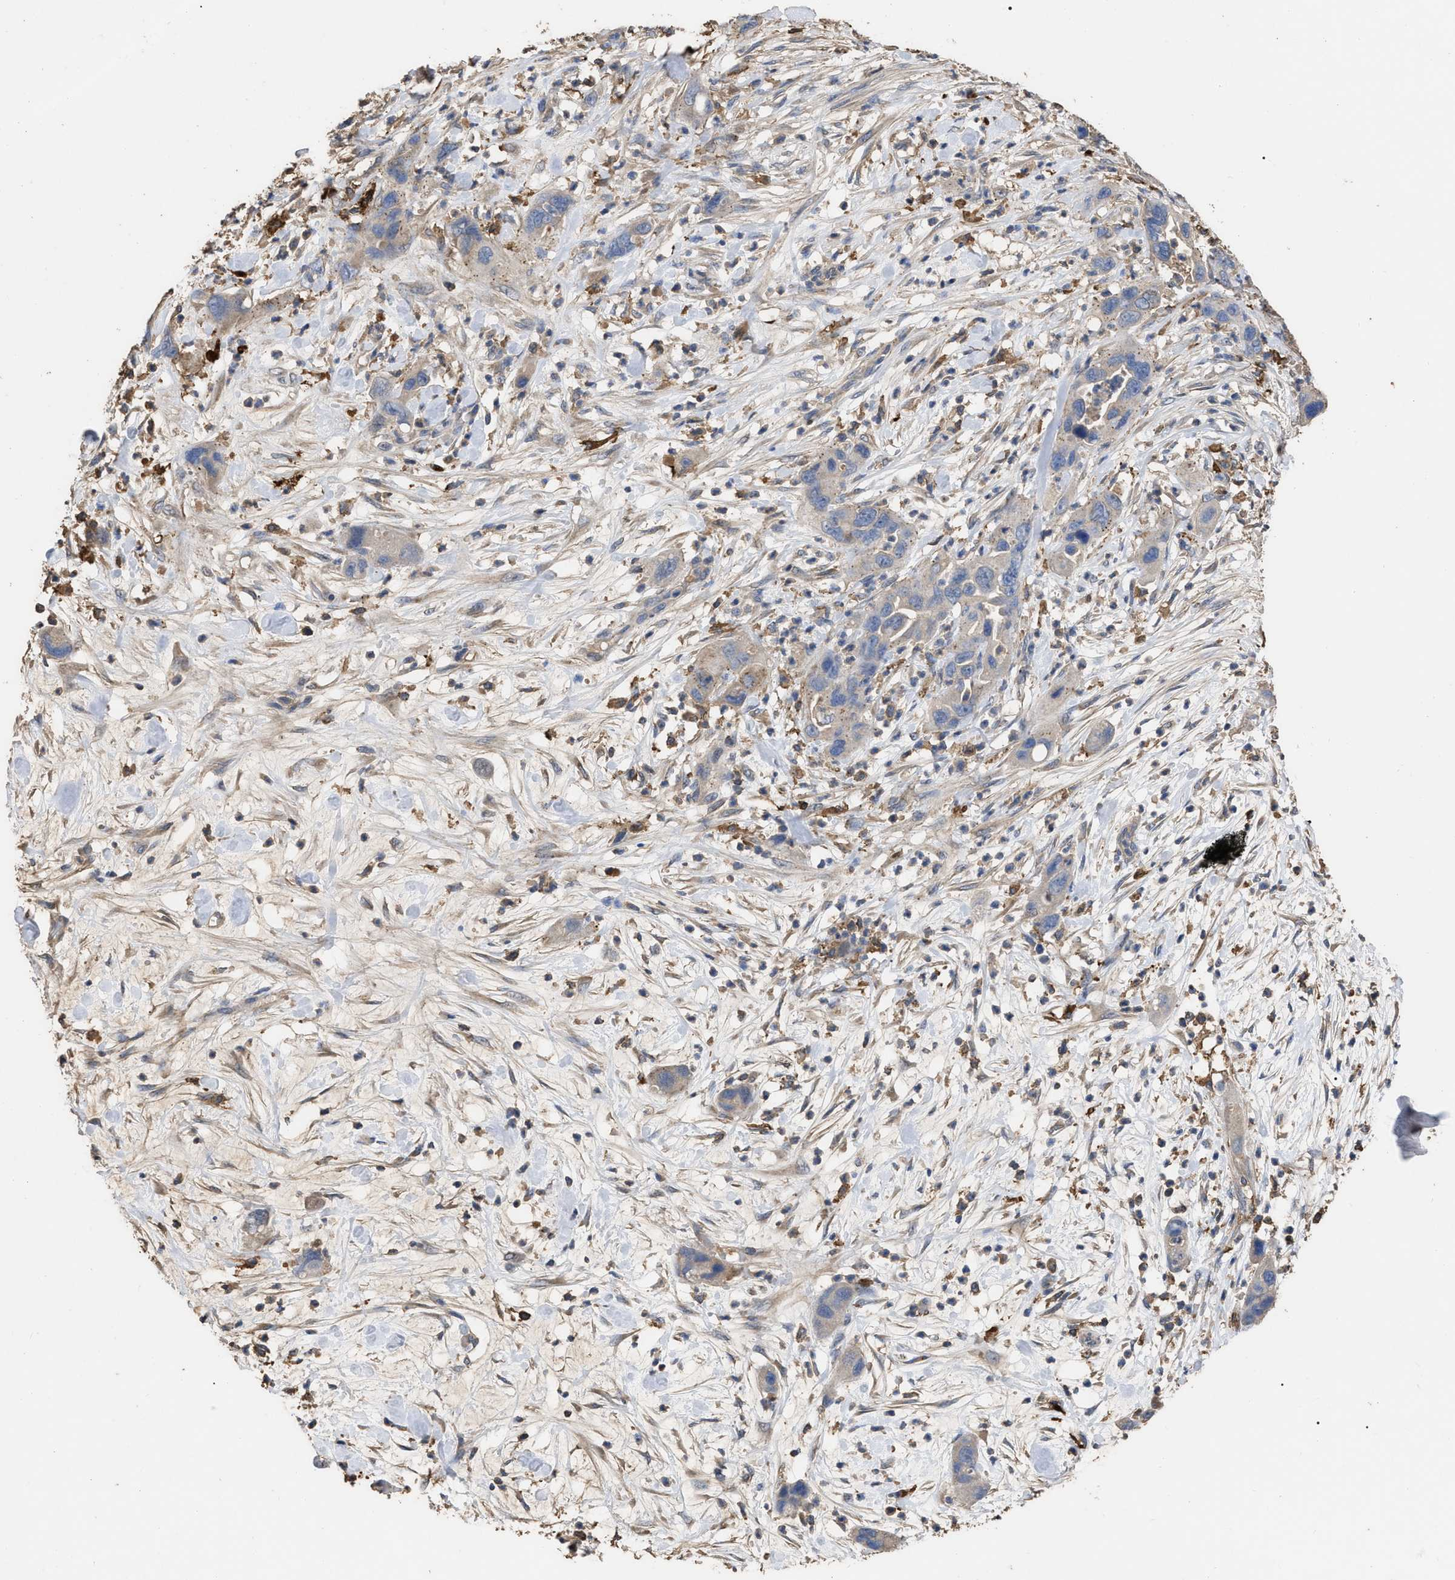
{"staining": {"intensity": "negative", "quantity": "none", "location": "none"}, "tissue": "pancreatic cancer", "cell_type": "Tumor cells", "image_type": "cancer", "snomed": [{"axis": "morphology", "description": "Adenocarcinoma, NOS"}, {"axis": "topography", "description": "Pancreas"}], "caption": "Adenocarcinoma (pancreatic) stained for a protein using immunohistochemistry displays no positivity tumor cells.", "gene": "GPR179", "patient": {"sex": "female", "age": 71}}